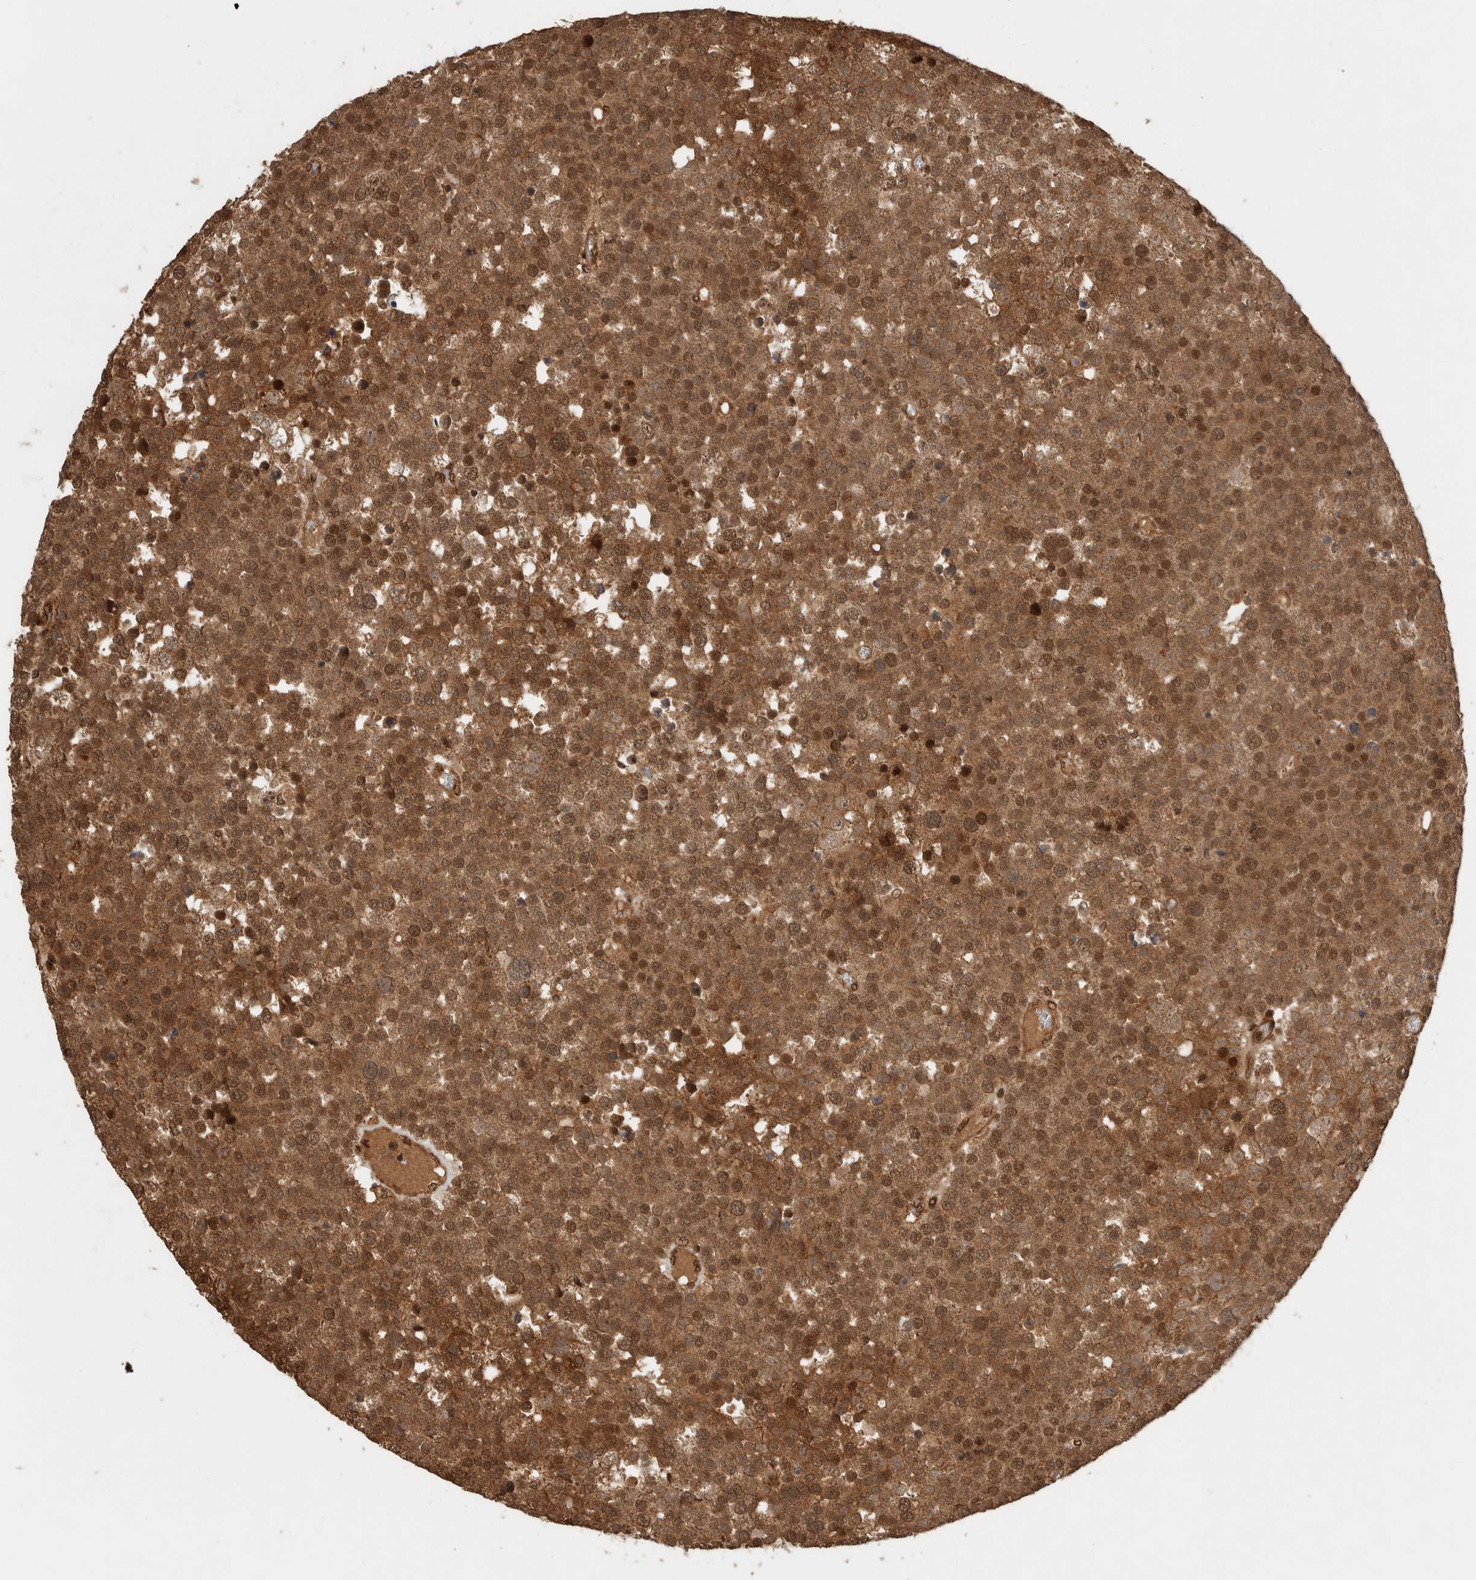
{"staining": {"intensity": "moderate", "quantity": ">75%", "location": "cytoplasmic/membranous,nuclear"}, "tissue": "testis cancer", "cell_type": "Tumor cells", "image_type": "cancer", "snomed": [{"axis": "morphology", "description": "Seminoma, NOS"}, {"axis": "topography", "description": "Testis"}], "caption": "Immunohistochemistry image of neoplastic tissue: seminoma (testis) stained using immunohistochemistry (IHC) demonstrates medium levels of moderate protein expression localized specifically in the cytoplasmic/membranous and nuclear of tumor cells, appearing as a cytoplasmic/membranous and nuclear brown color.", "gene": "CNTROB", "patient": {"sex": "male", "age": 71}}